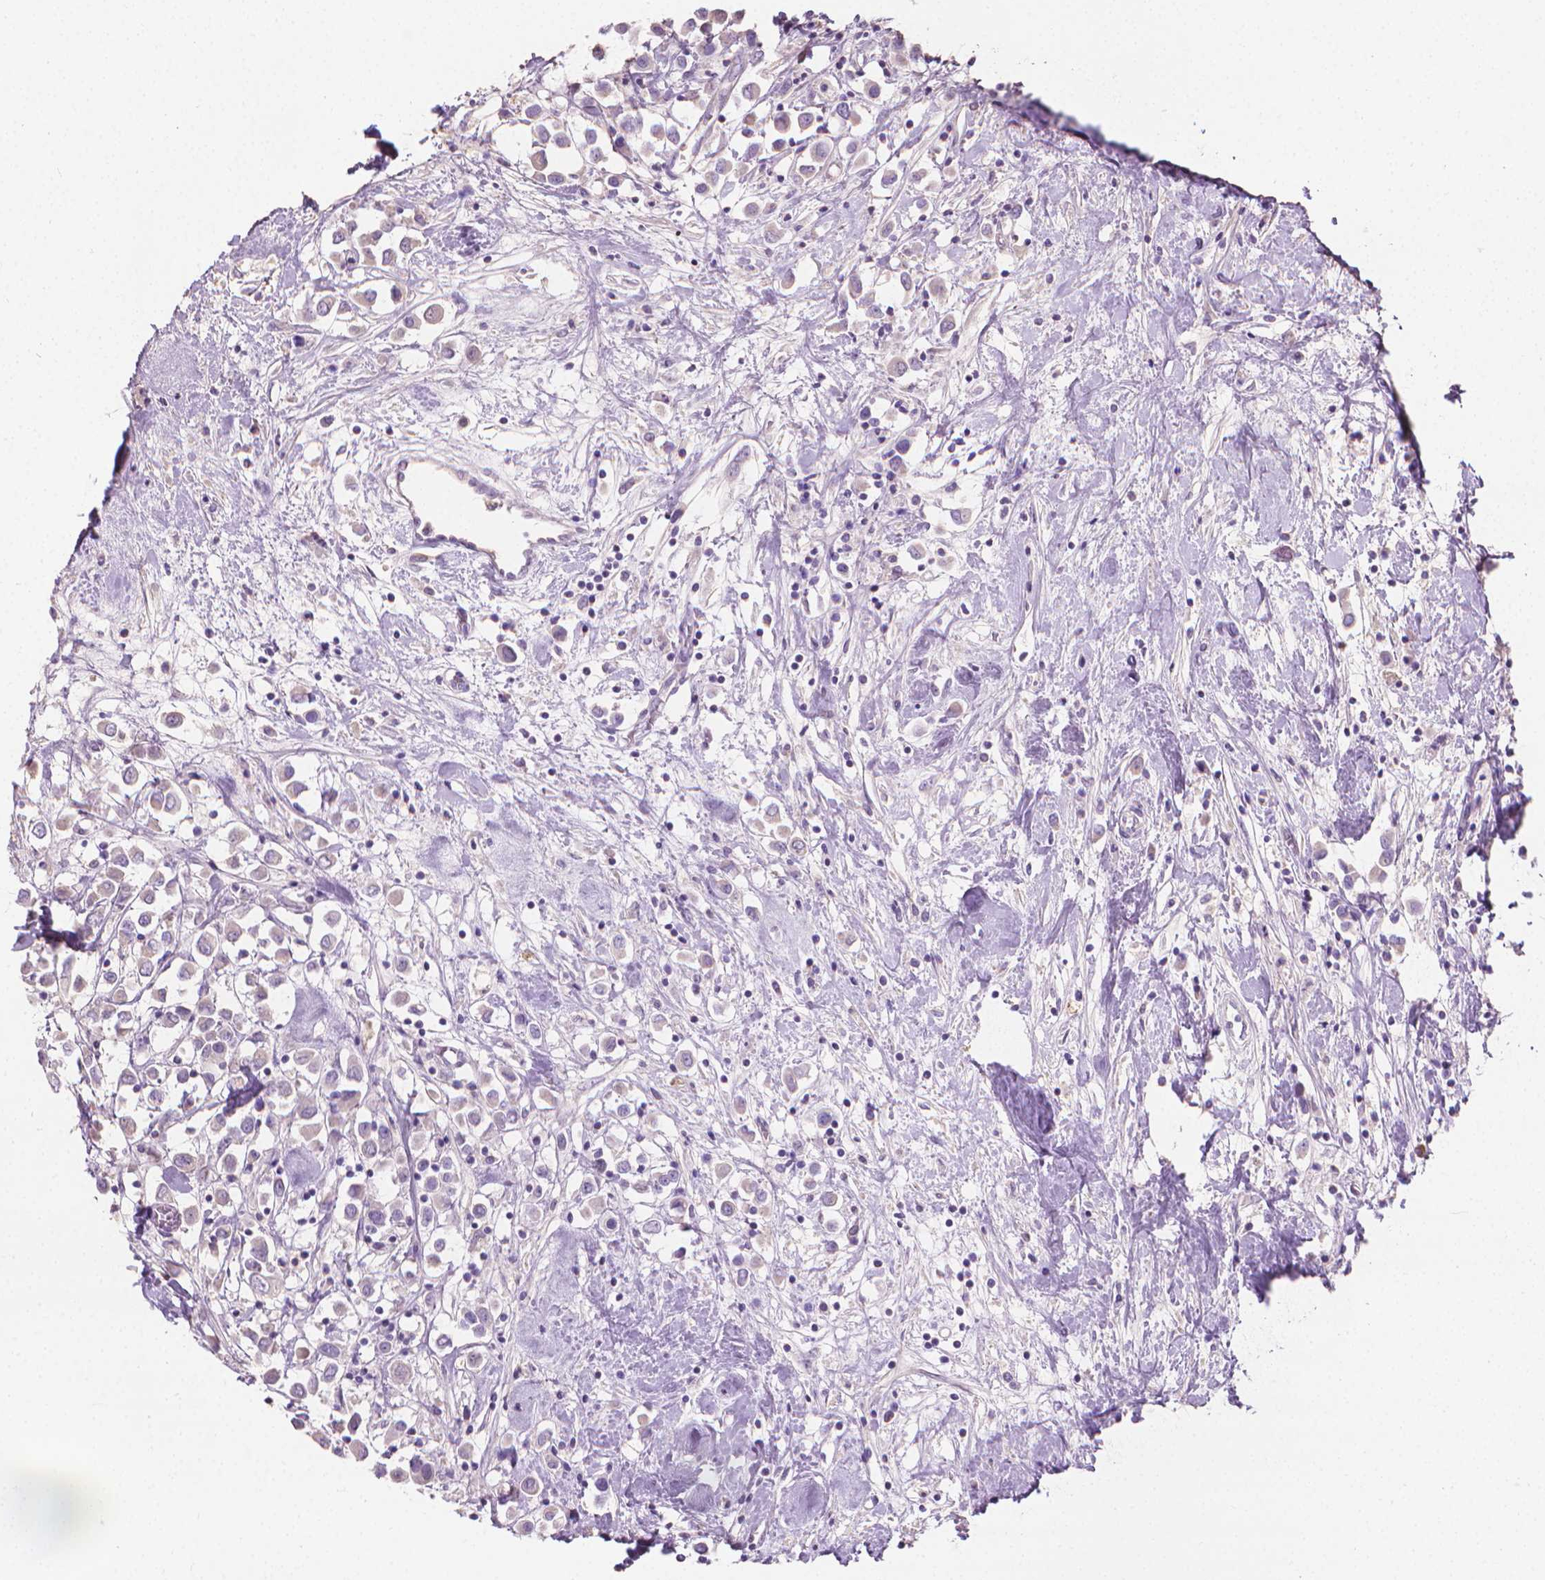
{"staining": {"intensity": "negative", "quantity": "none", "location": "none"}, "tissue": "breast cancer", "cell_type": "Tumor cells", "image_type": "cancer", "snomed": [{"axis": "morphology", "description": "Duct carcinoma"}, {"axis": "topography", "description": "Breast"}], "caption": "Tumor cells show no significant positivity in breast cancer.", "gene": "CABCOCO1", "patient": {"sex": "female", "age": 61}}